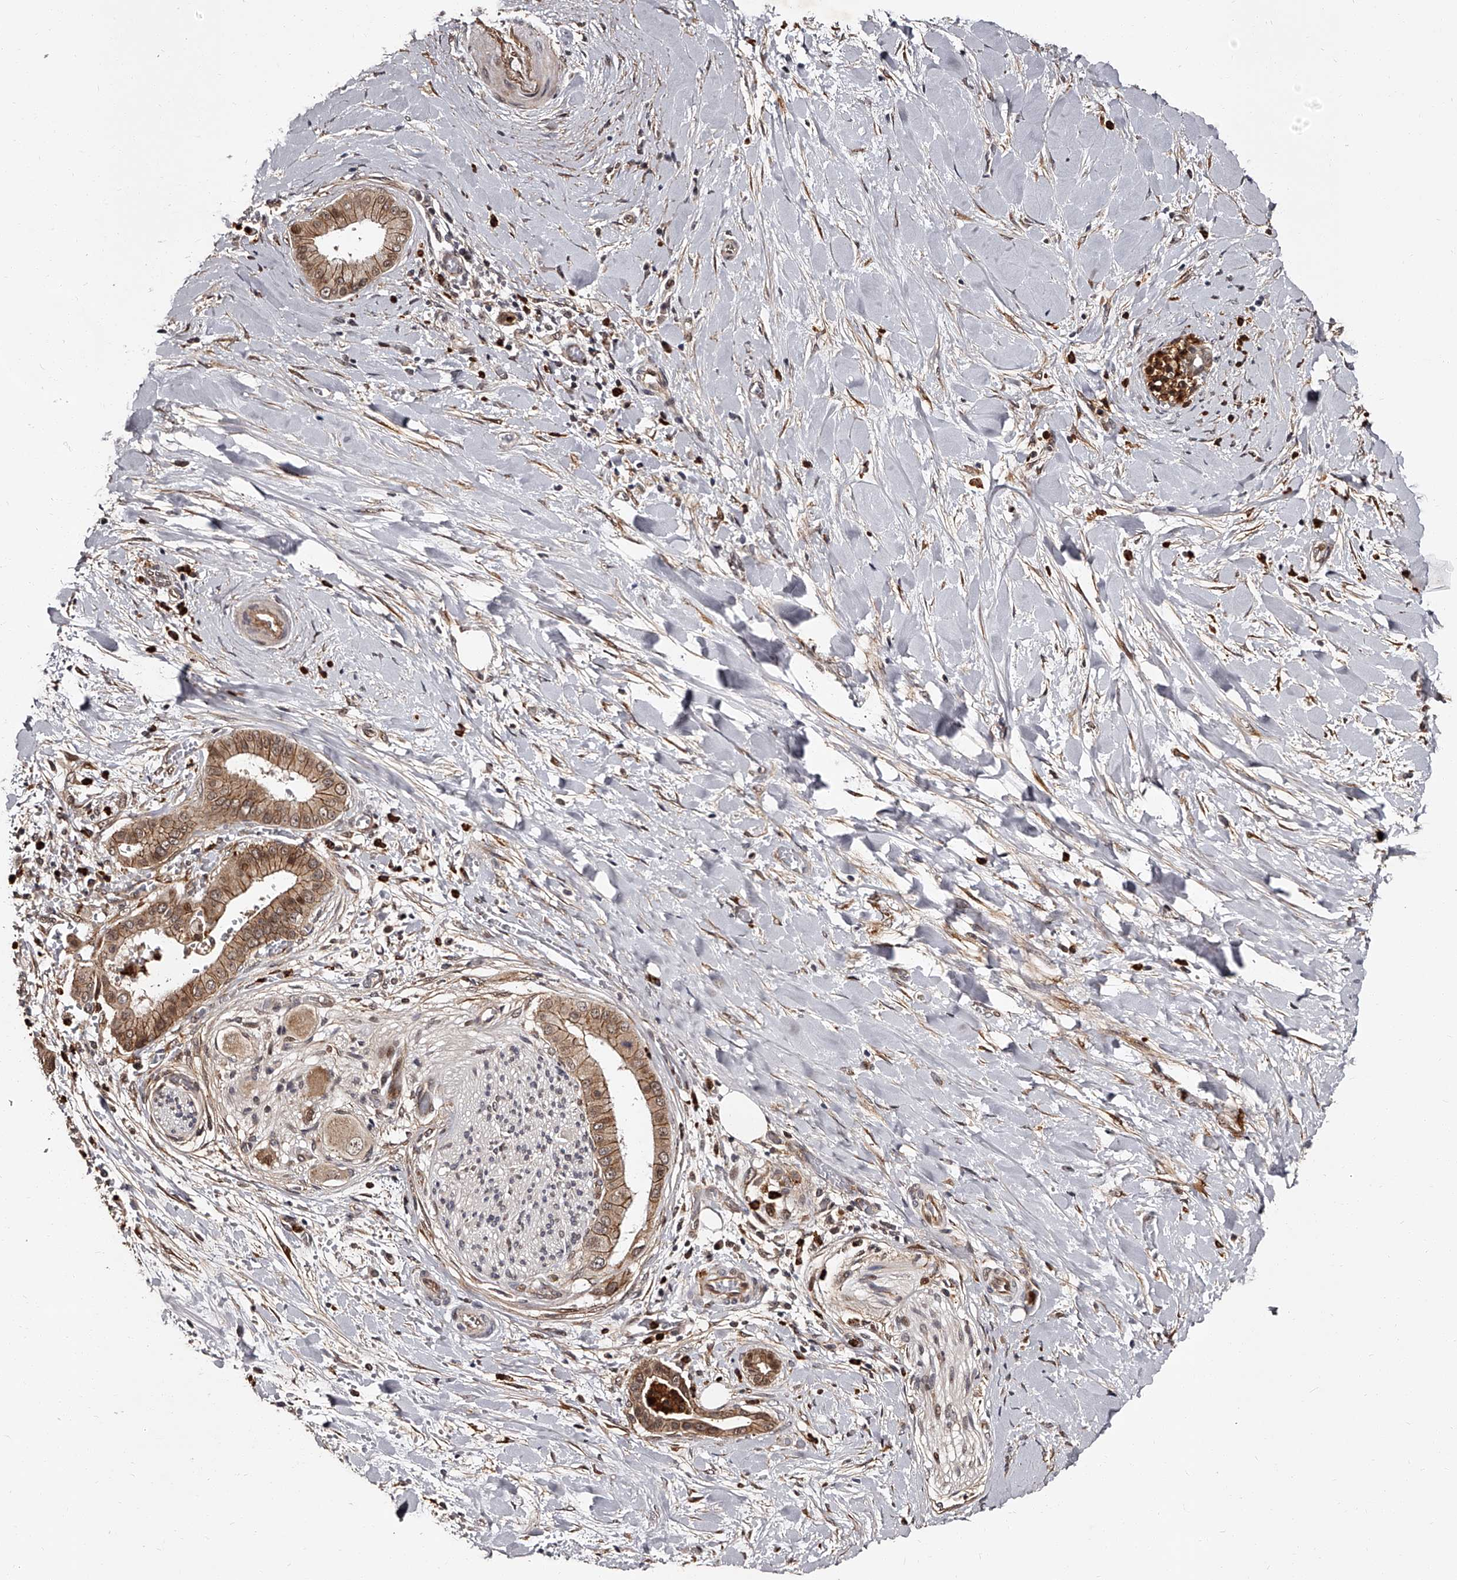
{"staining": {"intensity": "moderate", "quantity": ">75%", "location": "cytoplasmic/membranous,nuclear"}, "tissue": "liver cancer", "cell_type": "Tumor cells", "image_type": "cancer", "snomed": [{"axis": "morphology", "description": "Cholangiocarcinoma"}, {"axis": "topography", "description": "Liver"}], "caption": "Human liver cancer stained for a protein (brown) shows moderate cytoplasmic/membranous and nuclear positive expression in approximately >75% of tumor cells.", "gene": "RSC1A1", "patient": {"sex": "female", "age": 54}}